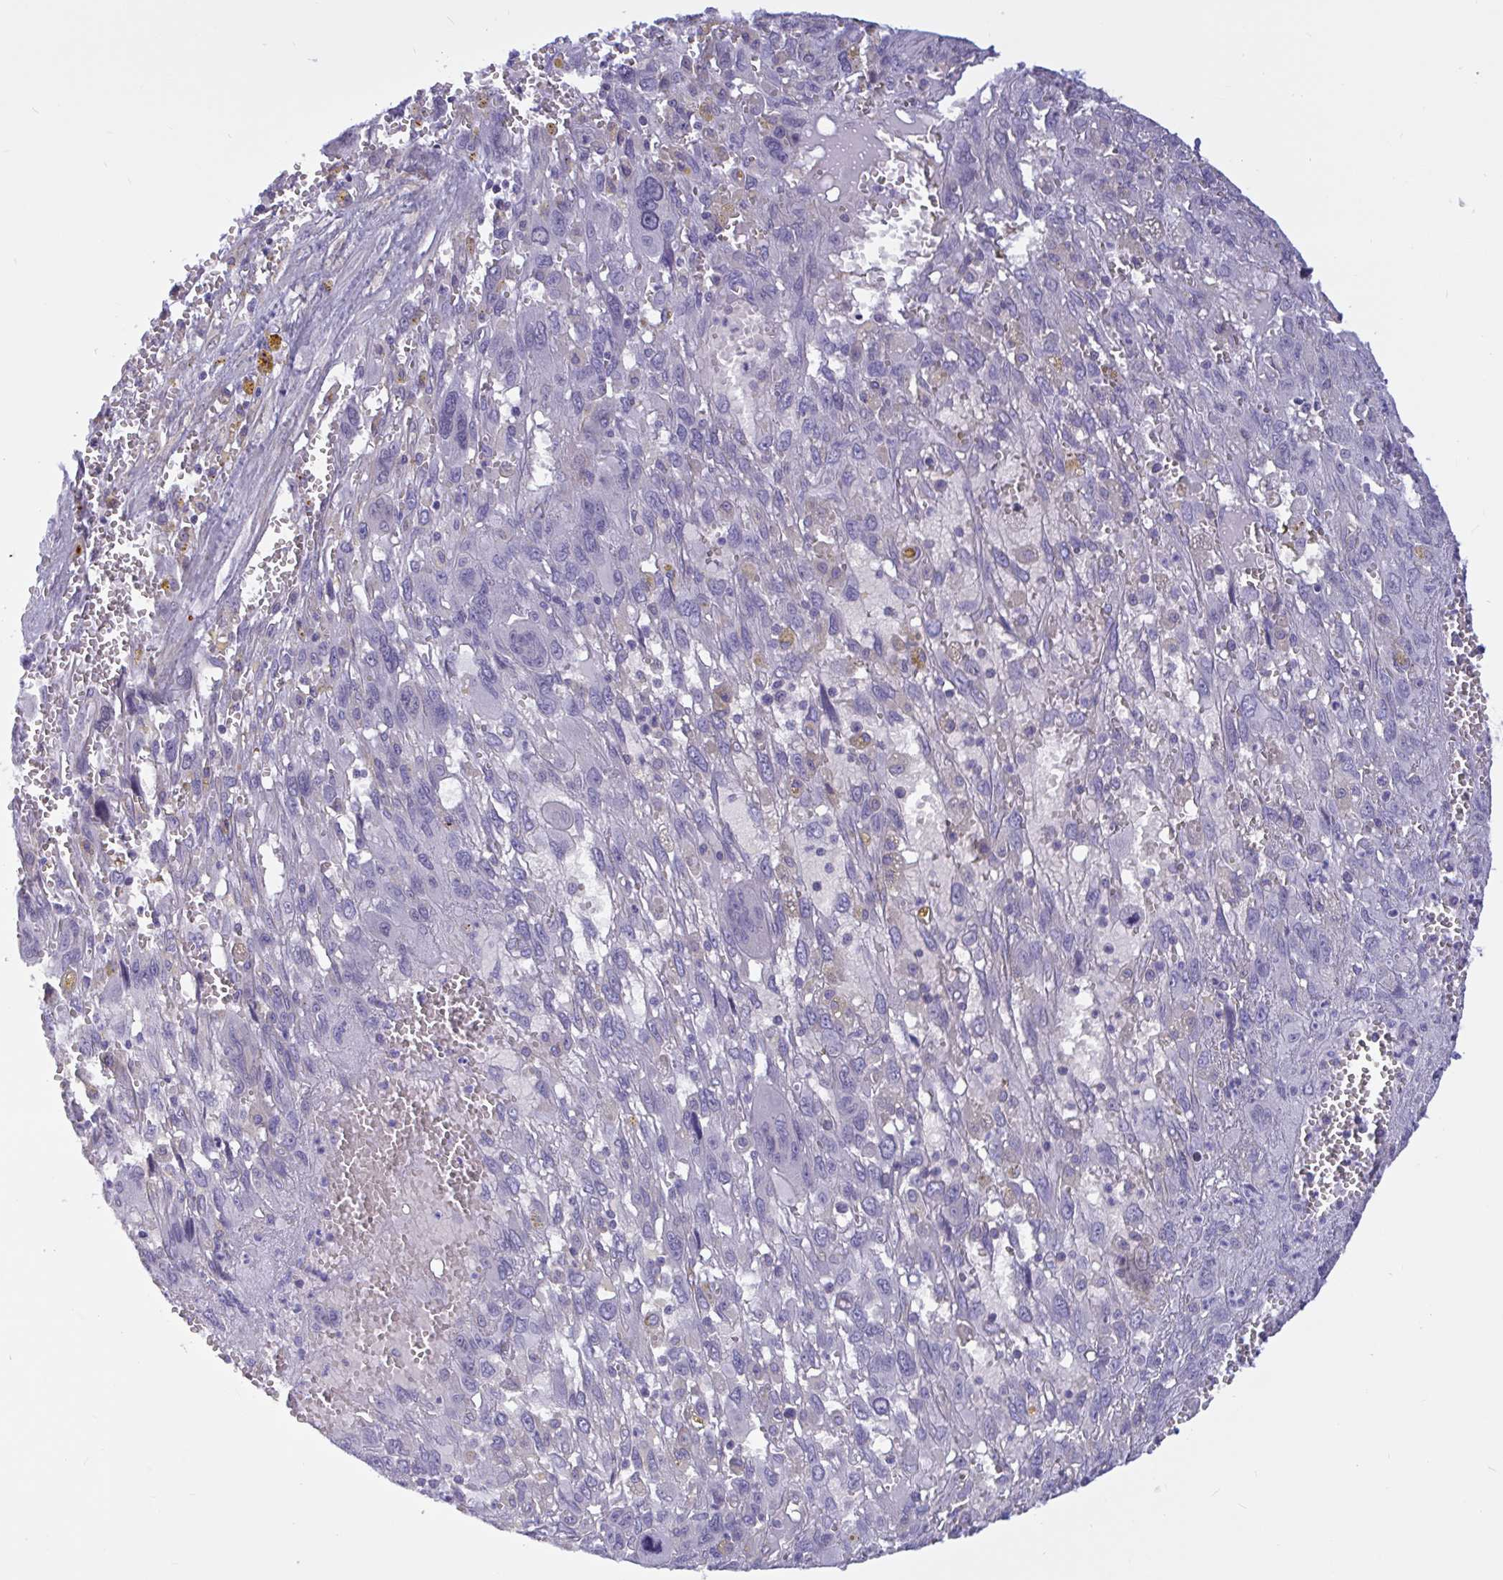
{"staining": {"intensity": "negative", "quantity": "none", "location": "none"}, "tissue": "pancreatic cancer", "cell_type": "Tumor cells", "image_type": "cancer", "snomed": [{"axis": "morphology", "description": "Adenocarcinoma, NOS"}, {"axis": "topography", "description": "Pancreas"}], "caption": "An immunohistochemistry image of adenocarcinoma (pancreatic) is shown. There is no staining in tumor cells of adenocarcinoma (pancreatic).", "gene": "EML1", "patient": {"sex": "female", "age": 47}}